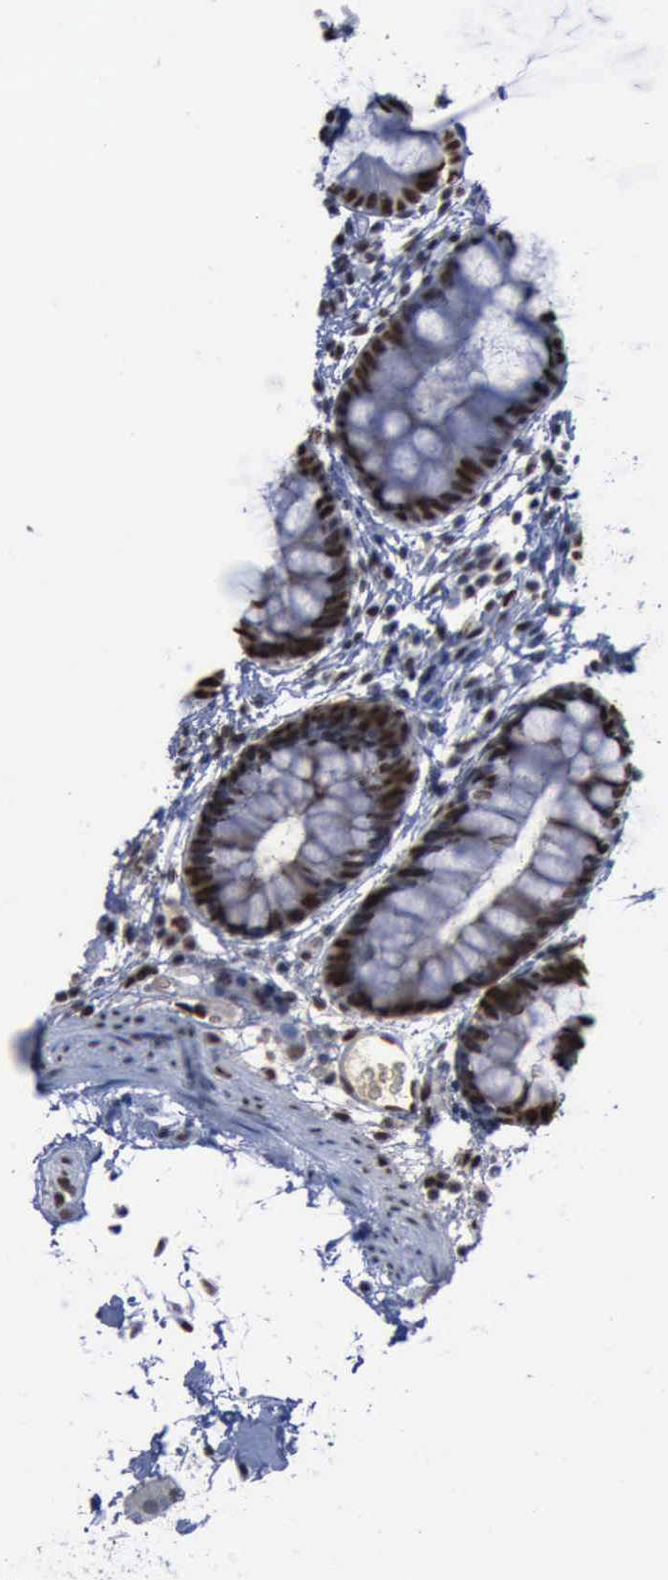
{"staining": {"intensity": "weak", "quantity": "<25%", "location": "nuclear"}, "tissue": "colon", "cell_type": "Endothelial cells", "image_type": "normal", "snomed": [{"axis": "morphology", "description": "Normal tissue, NOS"}, {"axis": "topography", "description": "Smooth muscle"}, {"axis": "topography", "description": "Colon"}], "caption": "DAB immunohistochemical staining of normal human colon displays no significant staining in endothelial cells.", "gene": "PCNA", "patient": {"sex": "male", "age": 67}}